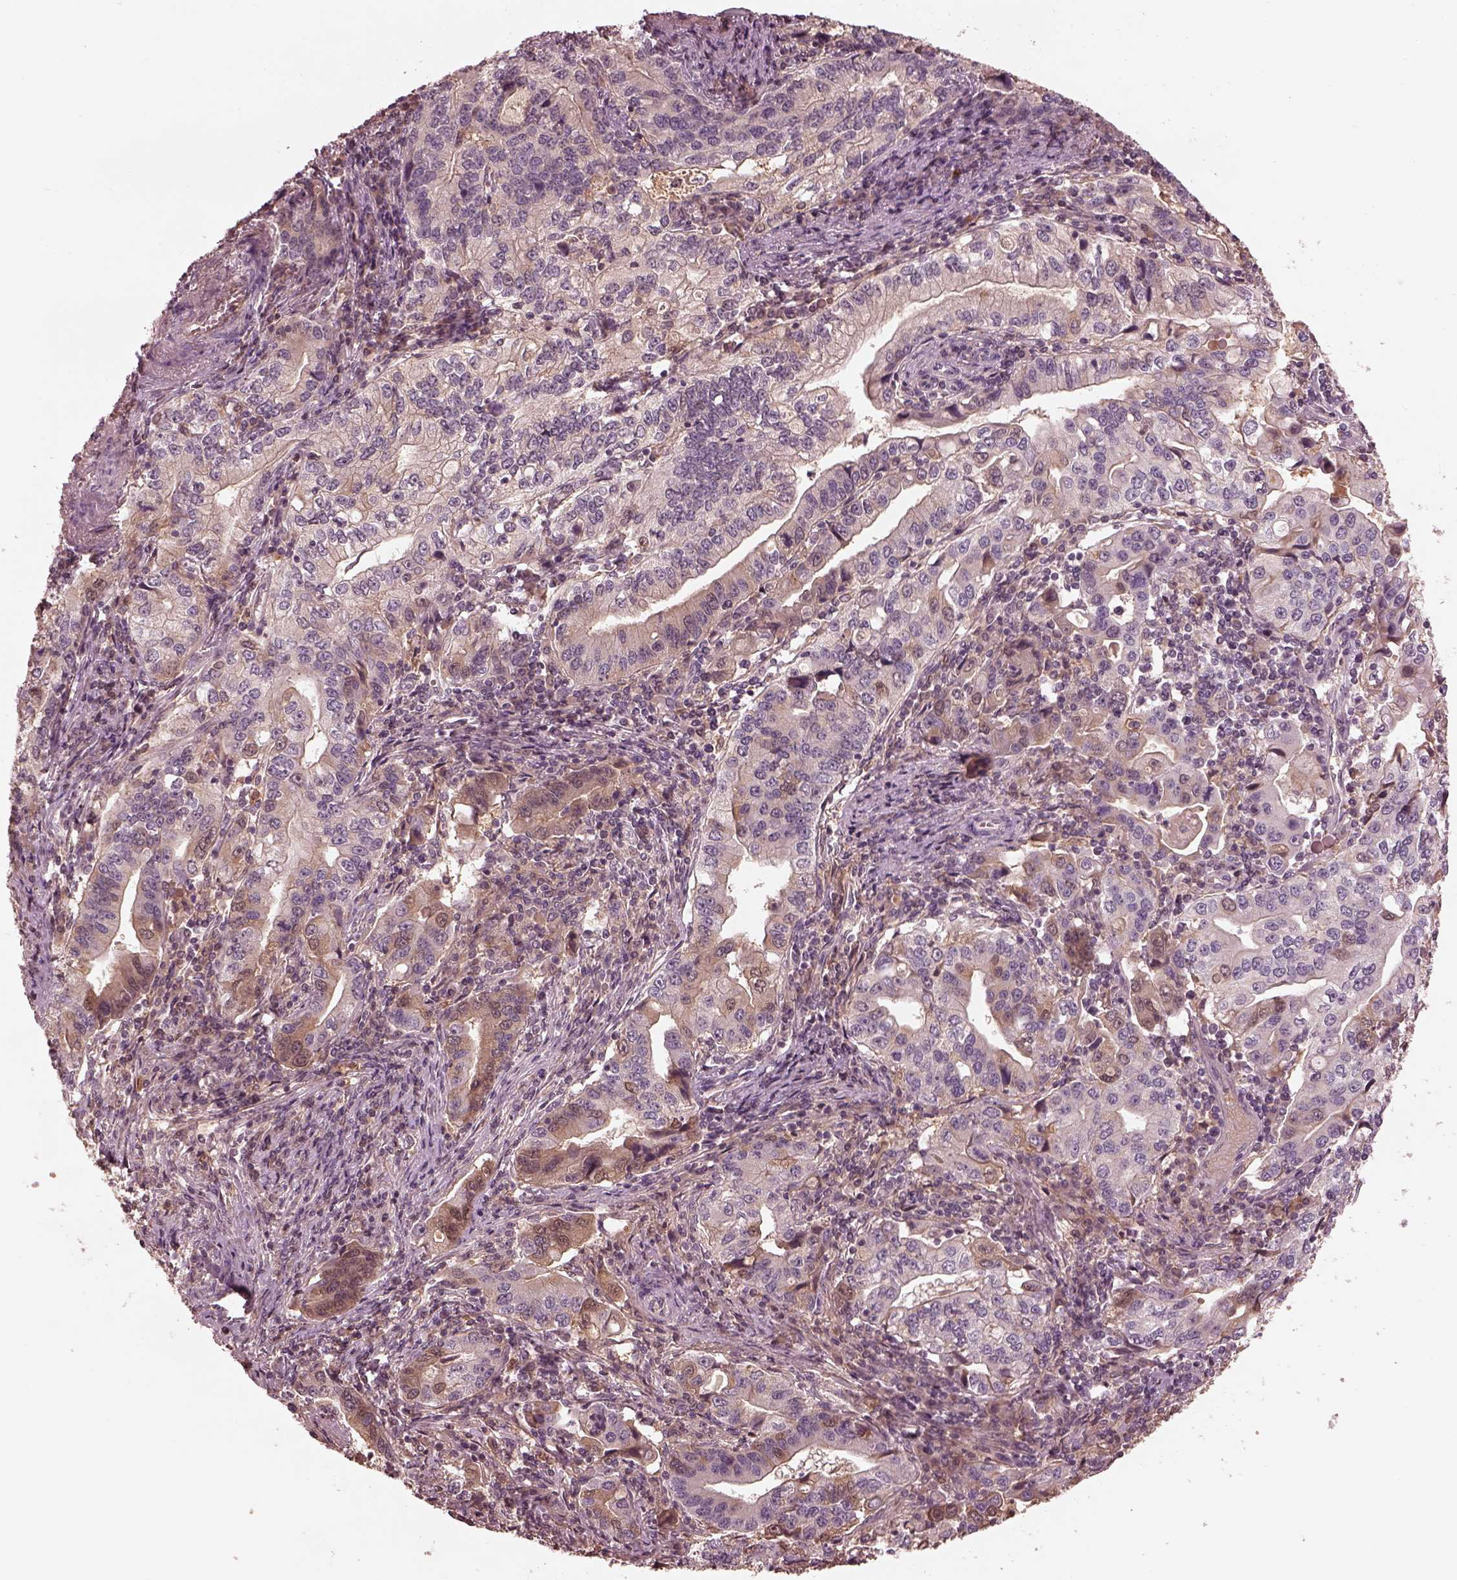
{"staining": {"intensity": "weak", "quantity": "<25%", "location": "cytoplasmic/membranous"}, "tissue": "stomach cancer", "cell_type": "Tumor cells", "image_type": "cancer", "snomed": [{"axis": "morphology", "description": "Adenocarcinoma, NOS"}, {"axis": "topography", "description": "Stomach, lower"}], "caption": "This is an immunohistochemistry histopathology image of human stomach cancer. There is no positivity in tumor cells.", "gene": "TF", "patient": {"sex": "female", "age": 72}}